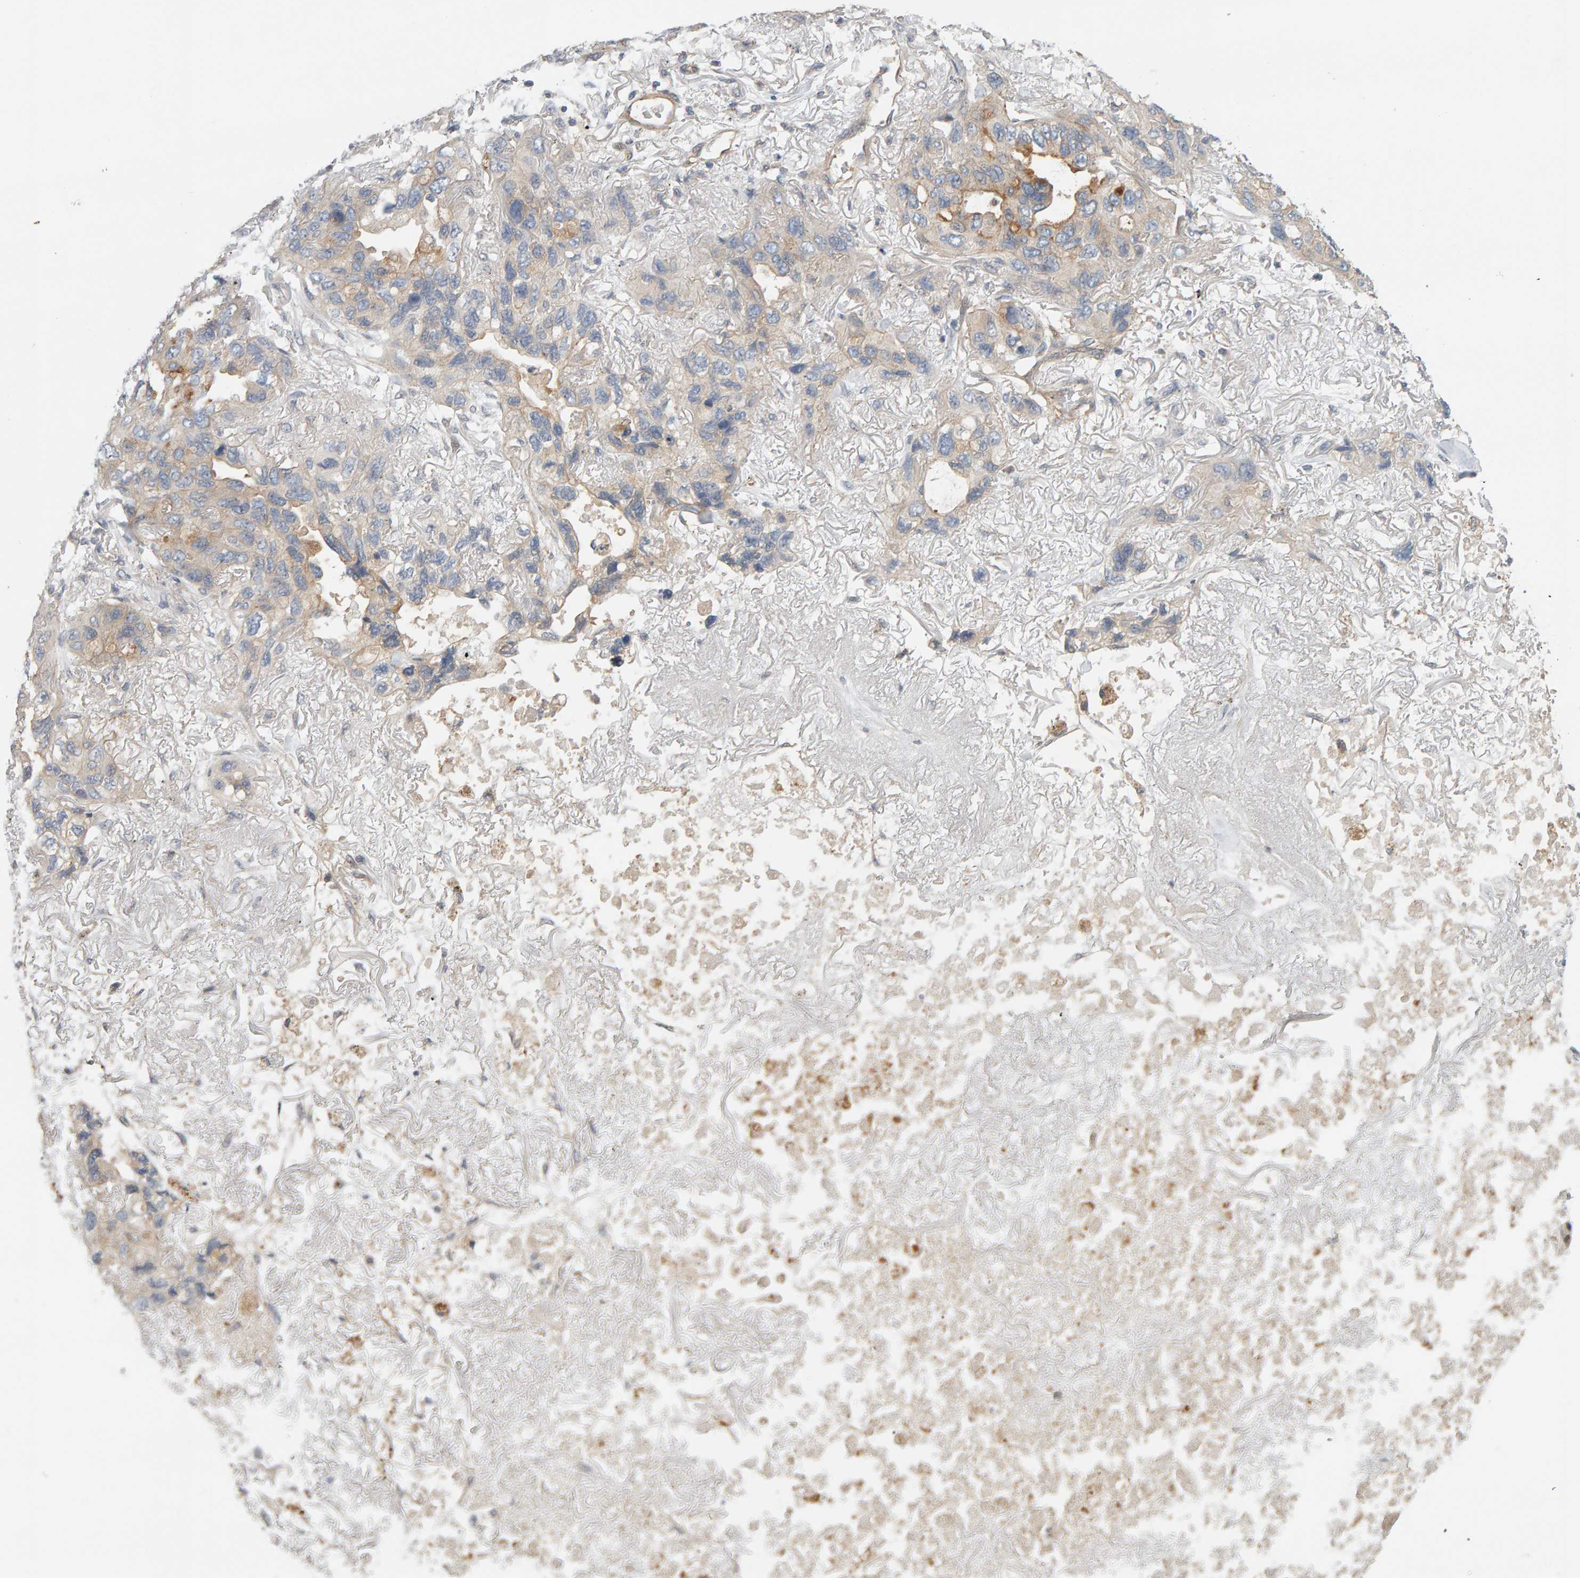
{"staining": {"intensity": "moderate", "quantity": "25%-75%", "location": "cytoplasmic/membranous"}, "tissue": "lung cancer", "cell_type": "Tumor cells", "image_type": "cancer", "snomed": [{"axis": "morphology", "description": "Squamous cell carcinoma, NOS"}, {"axis": "topography", "description": "Lung"}], "caption": "Immunohistochemical staining of human lung cancer (squamous cell carcinoma) exhibits medium levels of moderate cytoplasmic/membranous positivity in about 25%-75% of tumor cells.", "gene": "PPP1R16A", "patient": {"sex": "female", "age": 73}}